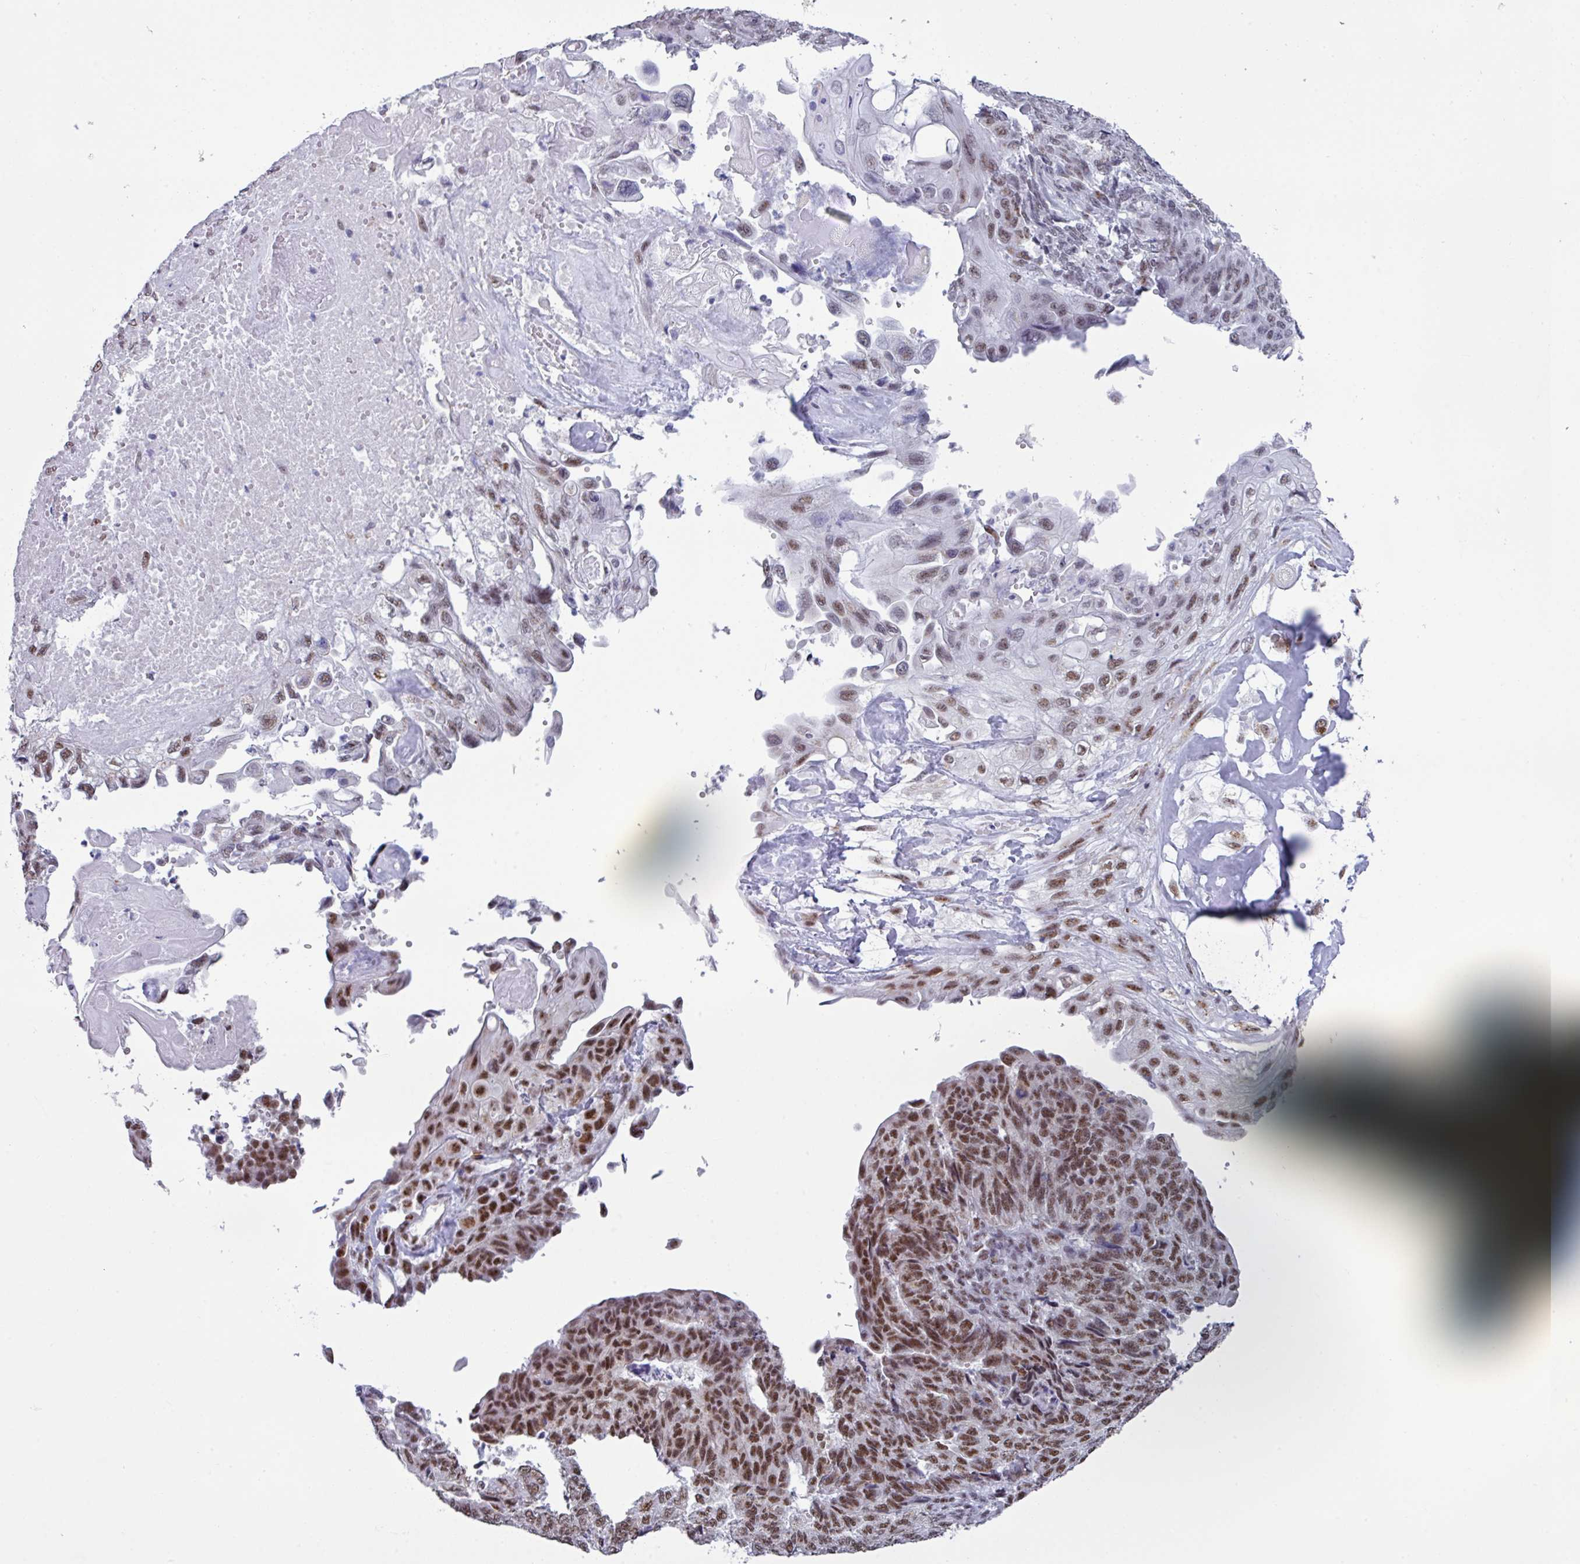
{"staining": {"intensity": "moderate", "quantity": ">75%", "location": "nuclear"}, "tissue": "endometrial cancer", "cell_type": "Tumor cells", "image_type": "cancer", "snomed": [{"axis": "morphology", "description": "Adenocarcinoma, NOS"}, {"axis": "topography", "description": "Endometrium"}], "caption": "About >75% of tumor cells in human endometrial cancer (adenocarcinoma) exhibit moderate nuclear protein staining as visualized by brown immunohistochemical staining.", "gene": "PUF60", "patient": {"sex": "female", "age": 32}}